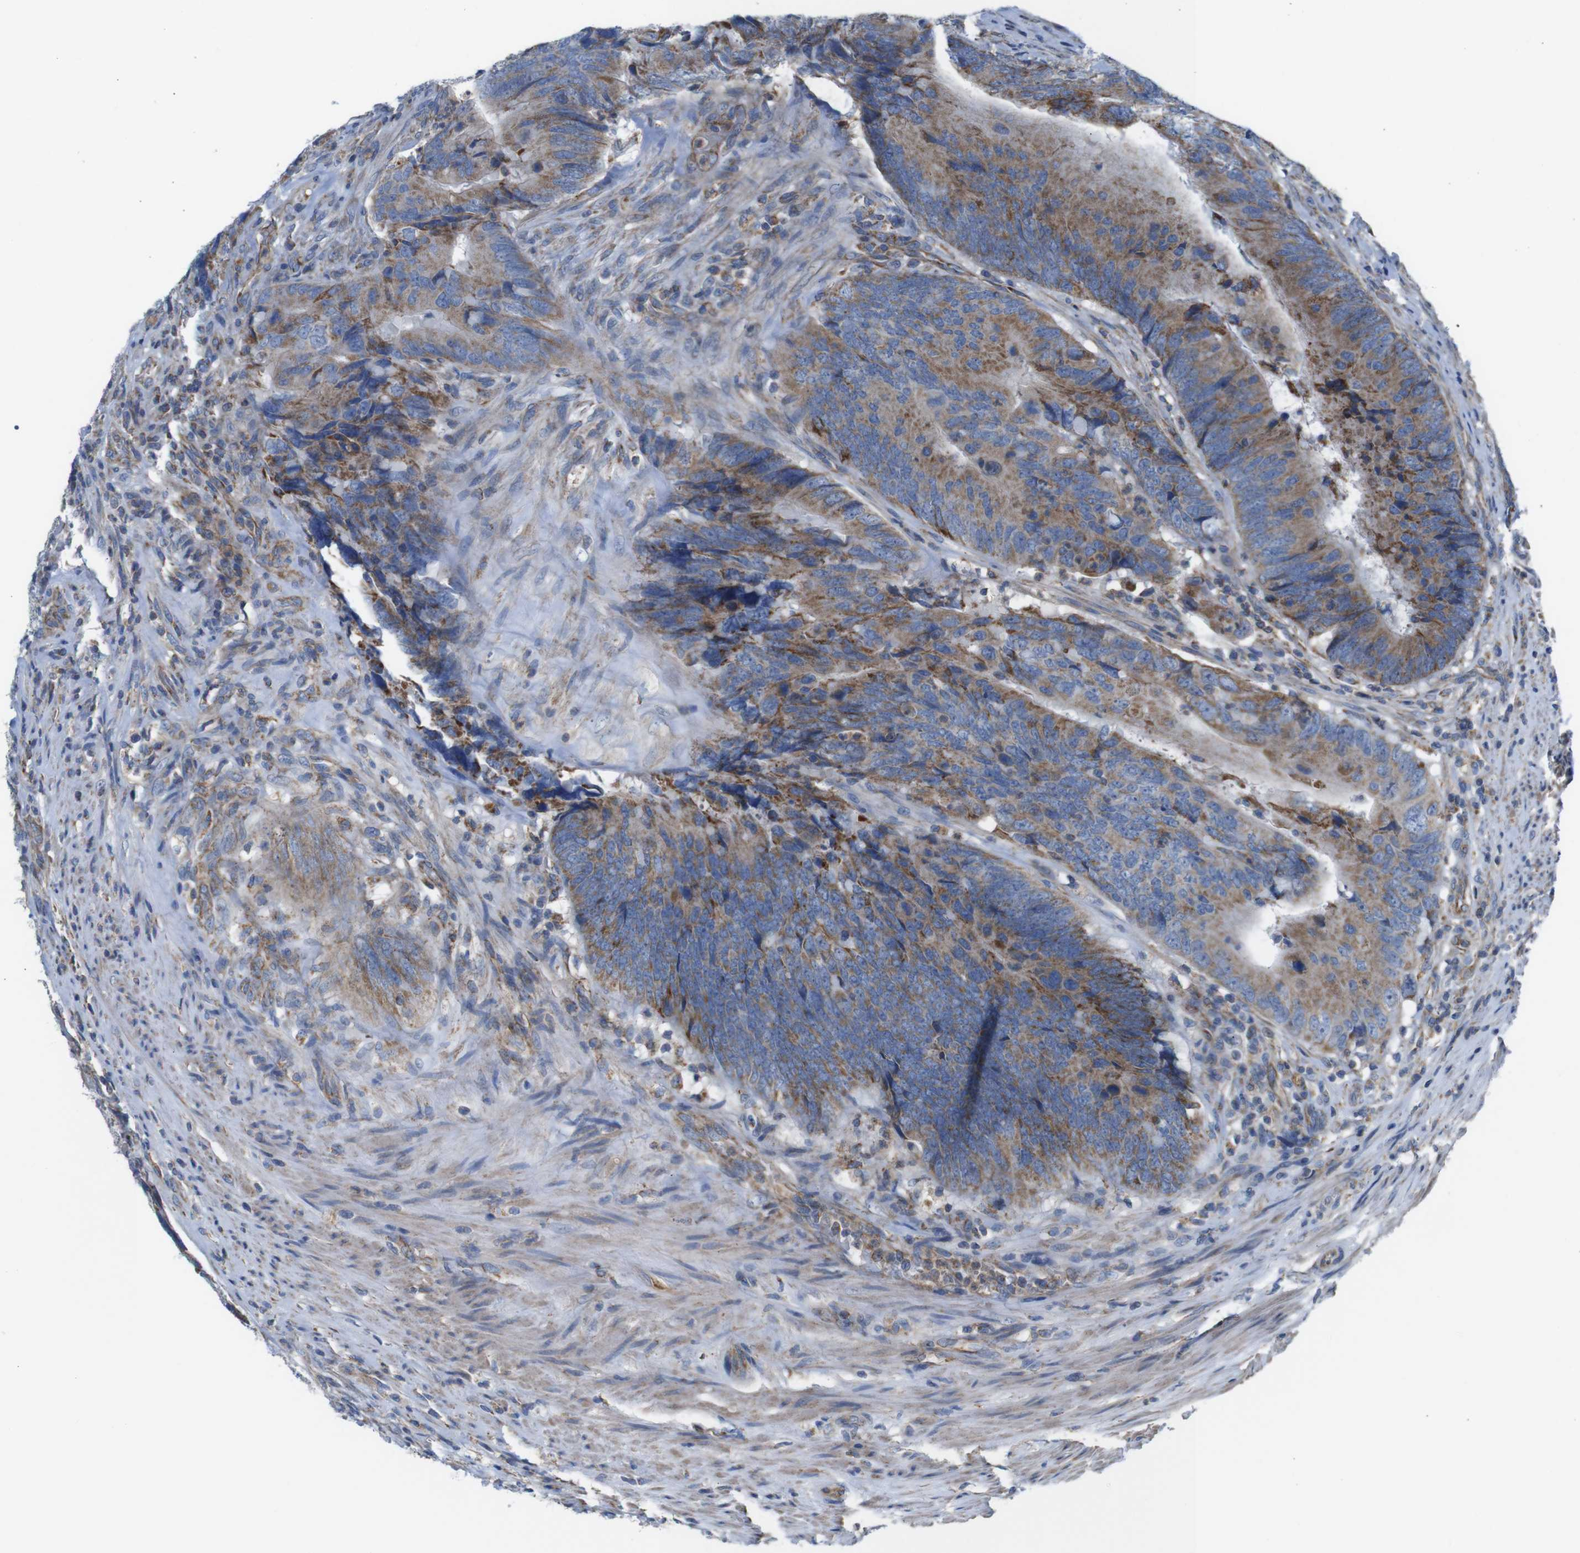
{"staining": {"intensity": "moderate", "quantity": ">75%", "location": "cytoplasmic/membranous"}, "tissue": "colorectal cancer", "cell_type": "Tumor cells", "image_type": "cancer", "snomed": [{"axis": "morphology", "description": "Normal tissue, NOS"}, {"axis": "morphology", "description": "Adenocarcinoma, NOS"}, {"axis": "topography", "description": "Colon"}], "caption": "Moderate cytoplasmic/membranous protein expression is identified in about >75% of tumor cells in colorectal adenocarcinoma. Using DAB (3,3'-diaminobenzidine) (brown) and hematoxylin (blue) stains, captured at high magnification using brightfield microscopy.", "gene": "PDCD1LG2", "patient": {"sex": "male", "age": 56}}